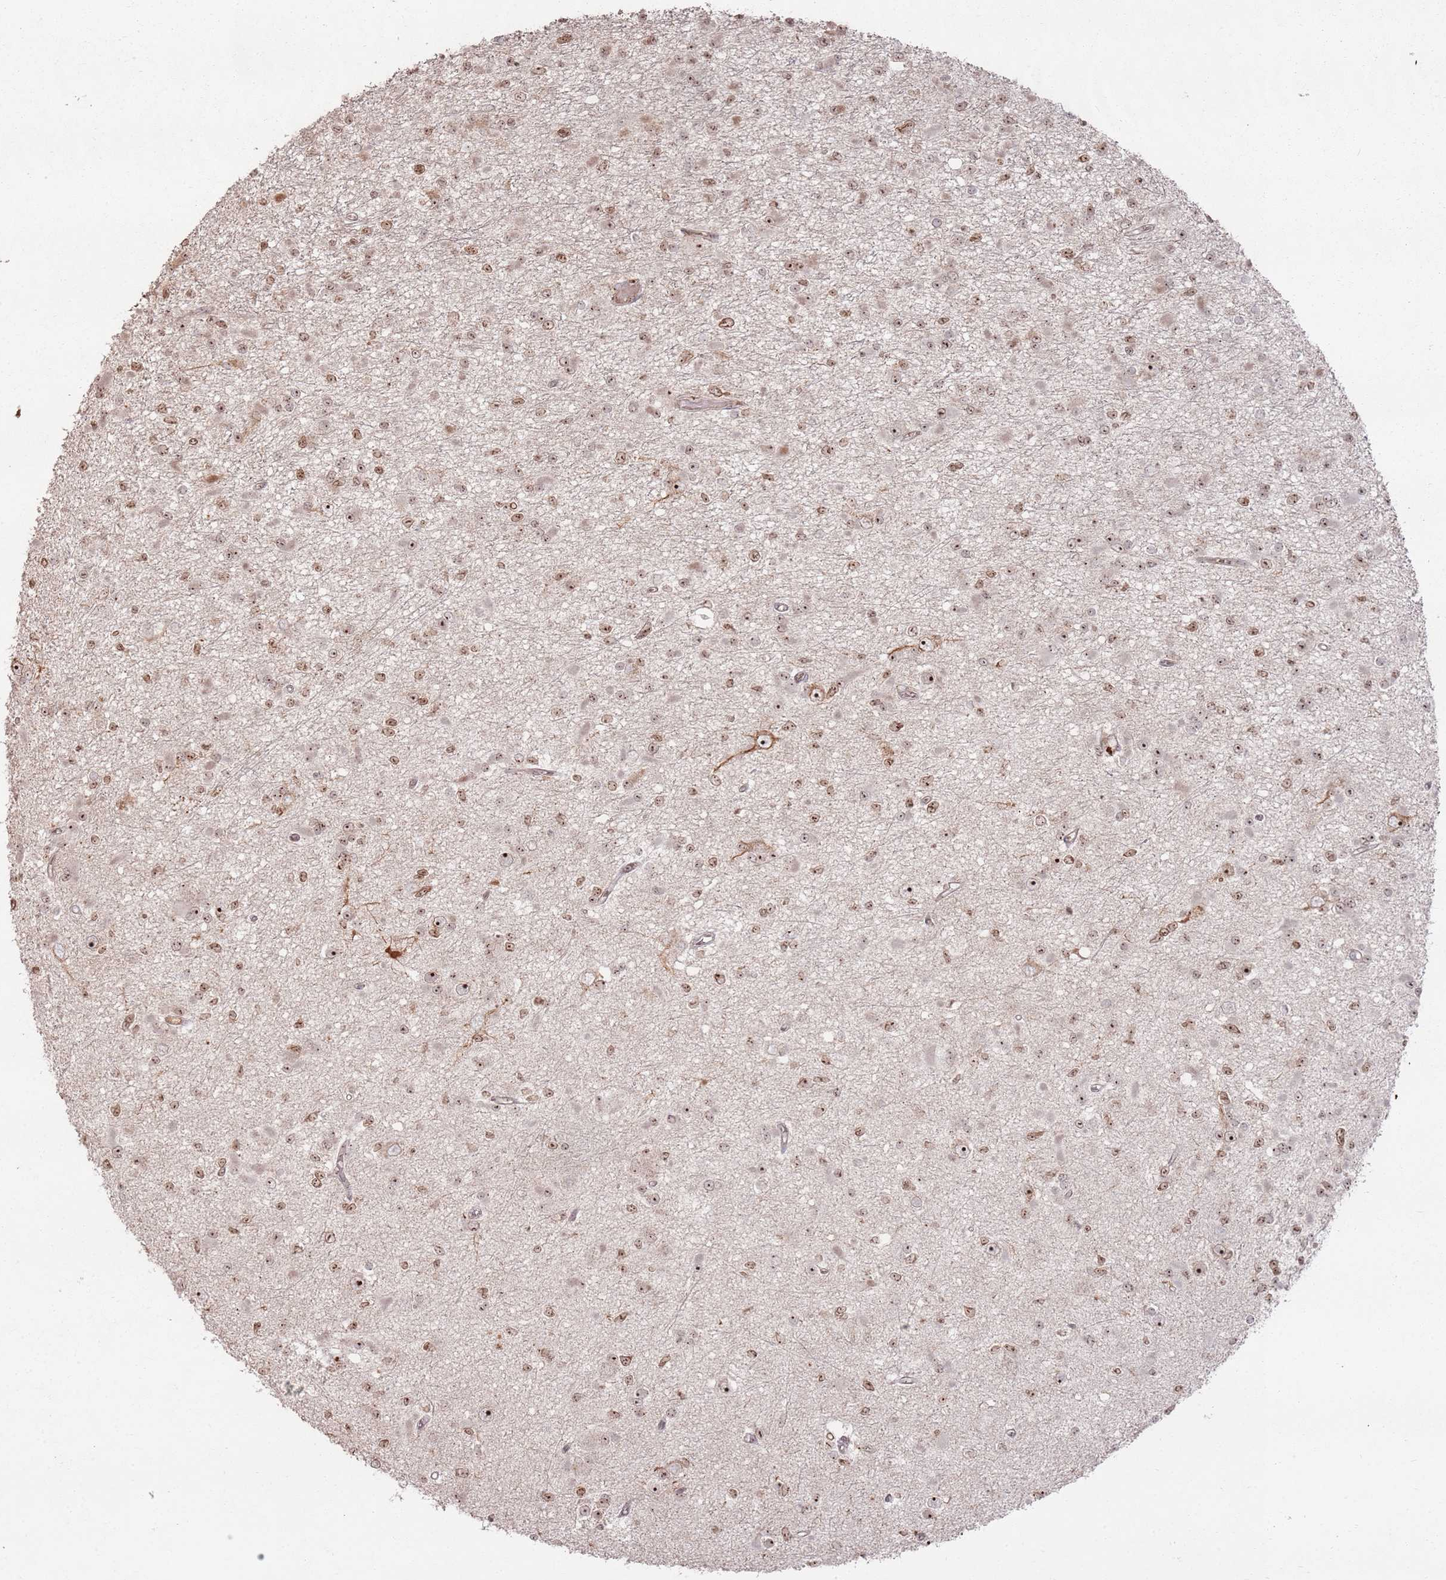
{"staining": {"intensity": "moderate", "quantity": "25%-75%", "location": "nuclear"}, "tissue": "glioma", "cell_type": "Tumor cells", "image_type": "cancer", "snomed": [{"axis": "morphology", "description": "Glioma, malignant, Low grade"}, {"axis": "topography", "description": "Brain"}], "caption": "Human glioma stained with a brown dye exhibits moderate nuclear positive staining in about 25%-75% of tumor cells.", "gene": "UTP11", "patient": {"sex": "female", "age": 22}}